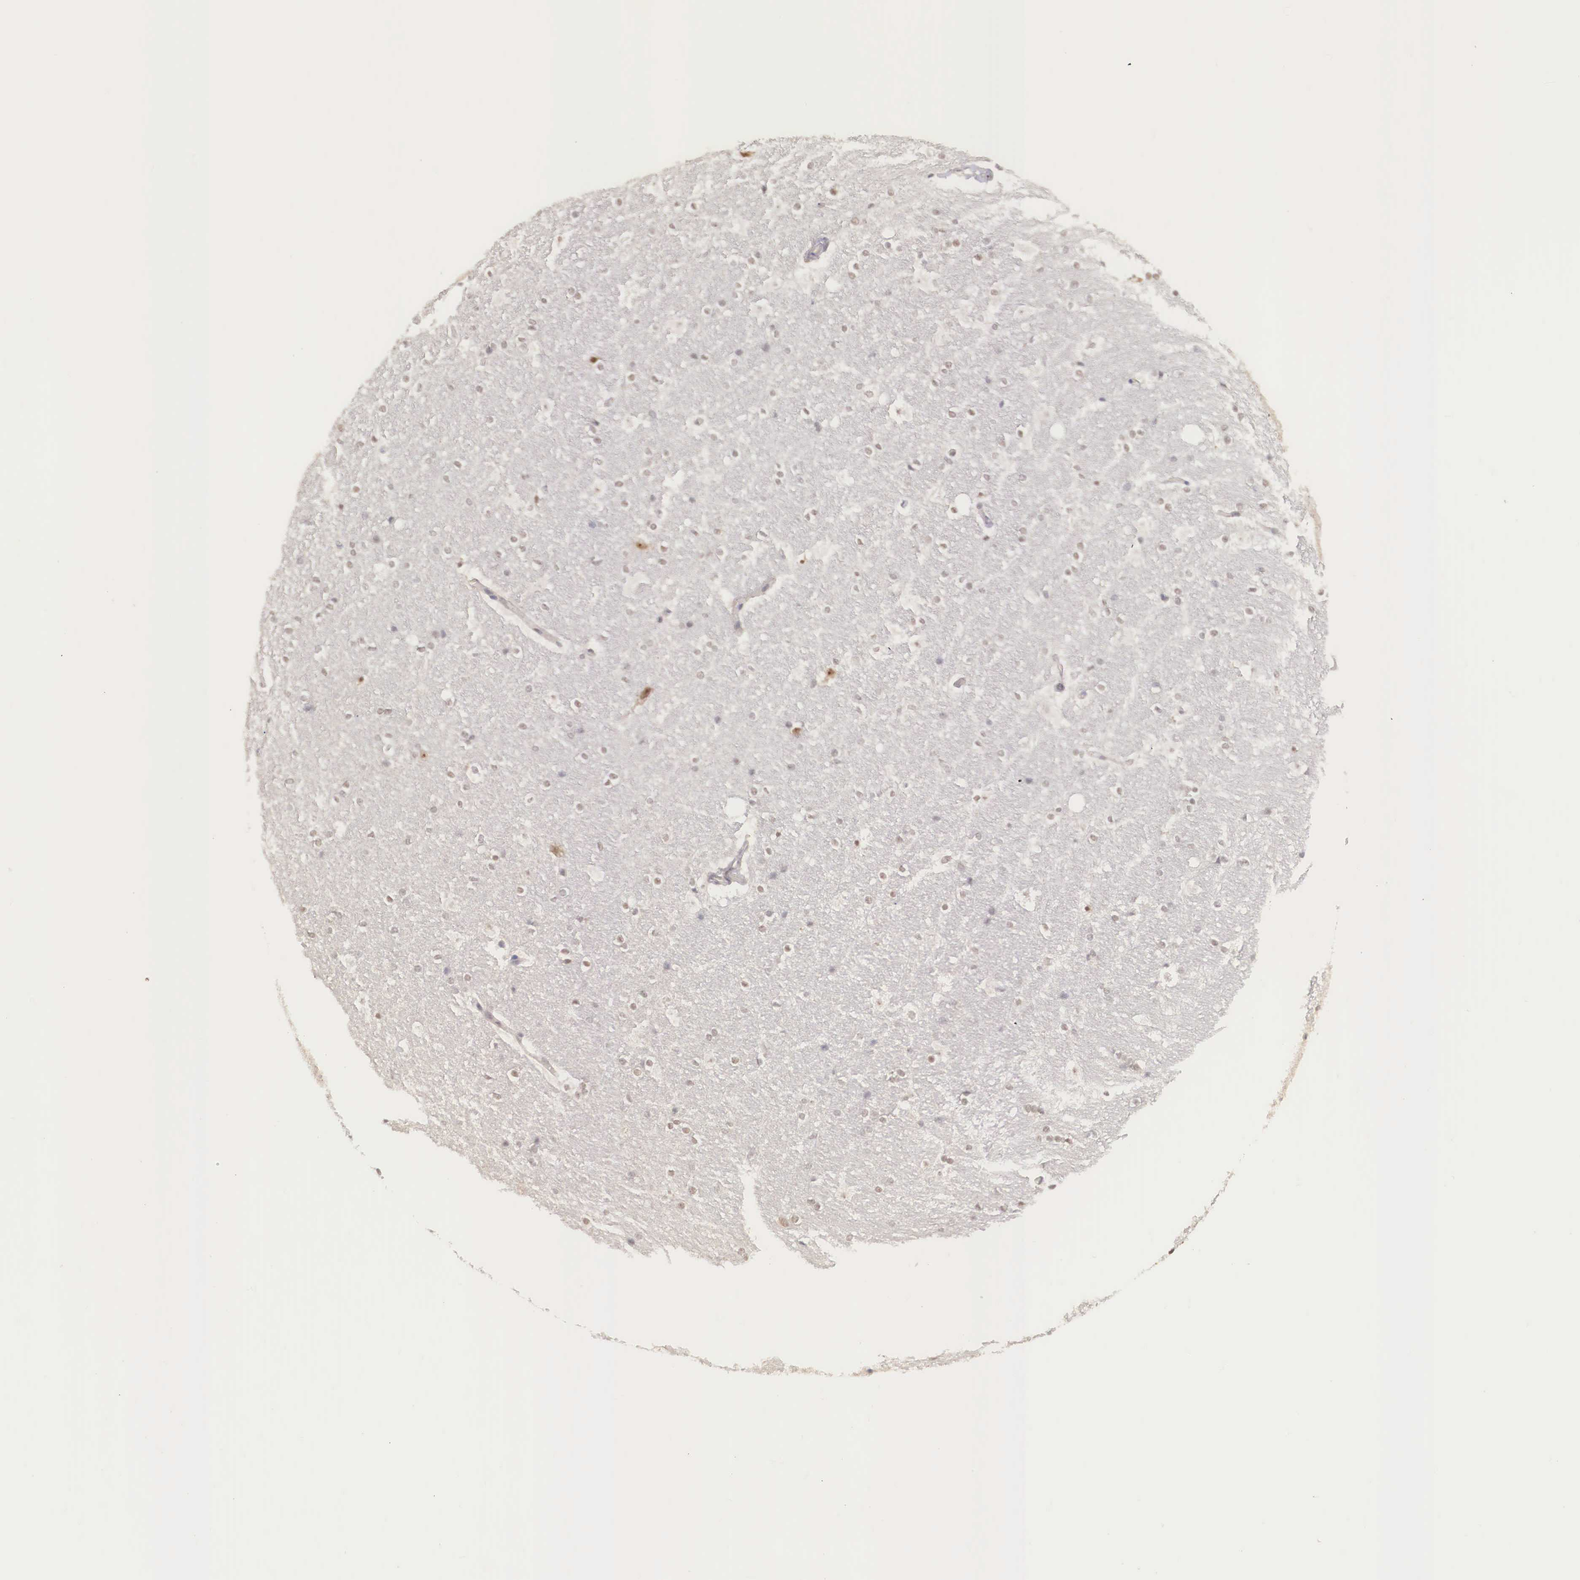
{"staining": {"intensity": "weak", "quantity": "25%-75%", "location": "nuclear"}, "tissue": "hippocampus", "cell_type": "Glial cells", "image_type": "normal", "snomed": [{"axis": "morphology", "description": "Normal tissue, NOS"}, {"axis": "topography", "description": "Hippocampus"}], "caption": "A high-resolution micrograph shows immunohistochemistry staining of benign hippocampus, which reveals weak nuclear staining in about 25%-75% of glial cells.", "gene": "ZNF275", "patient": {"sex": "female", "age": 19}}